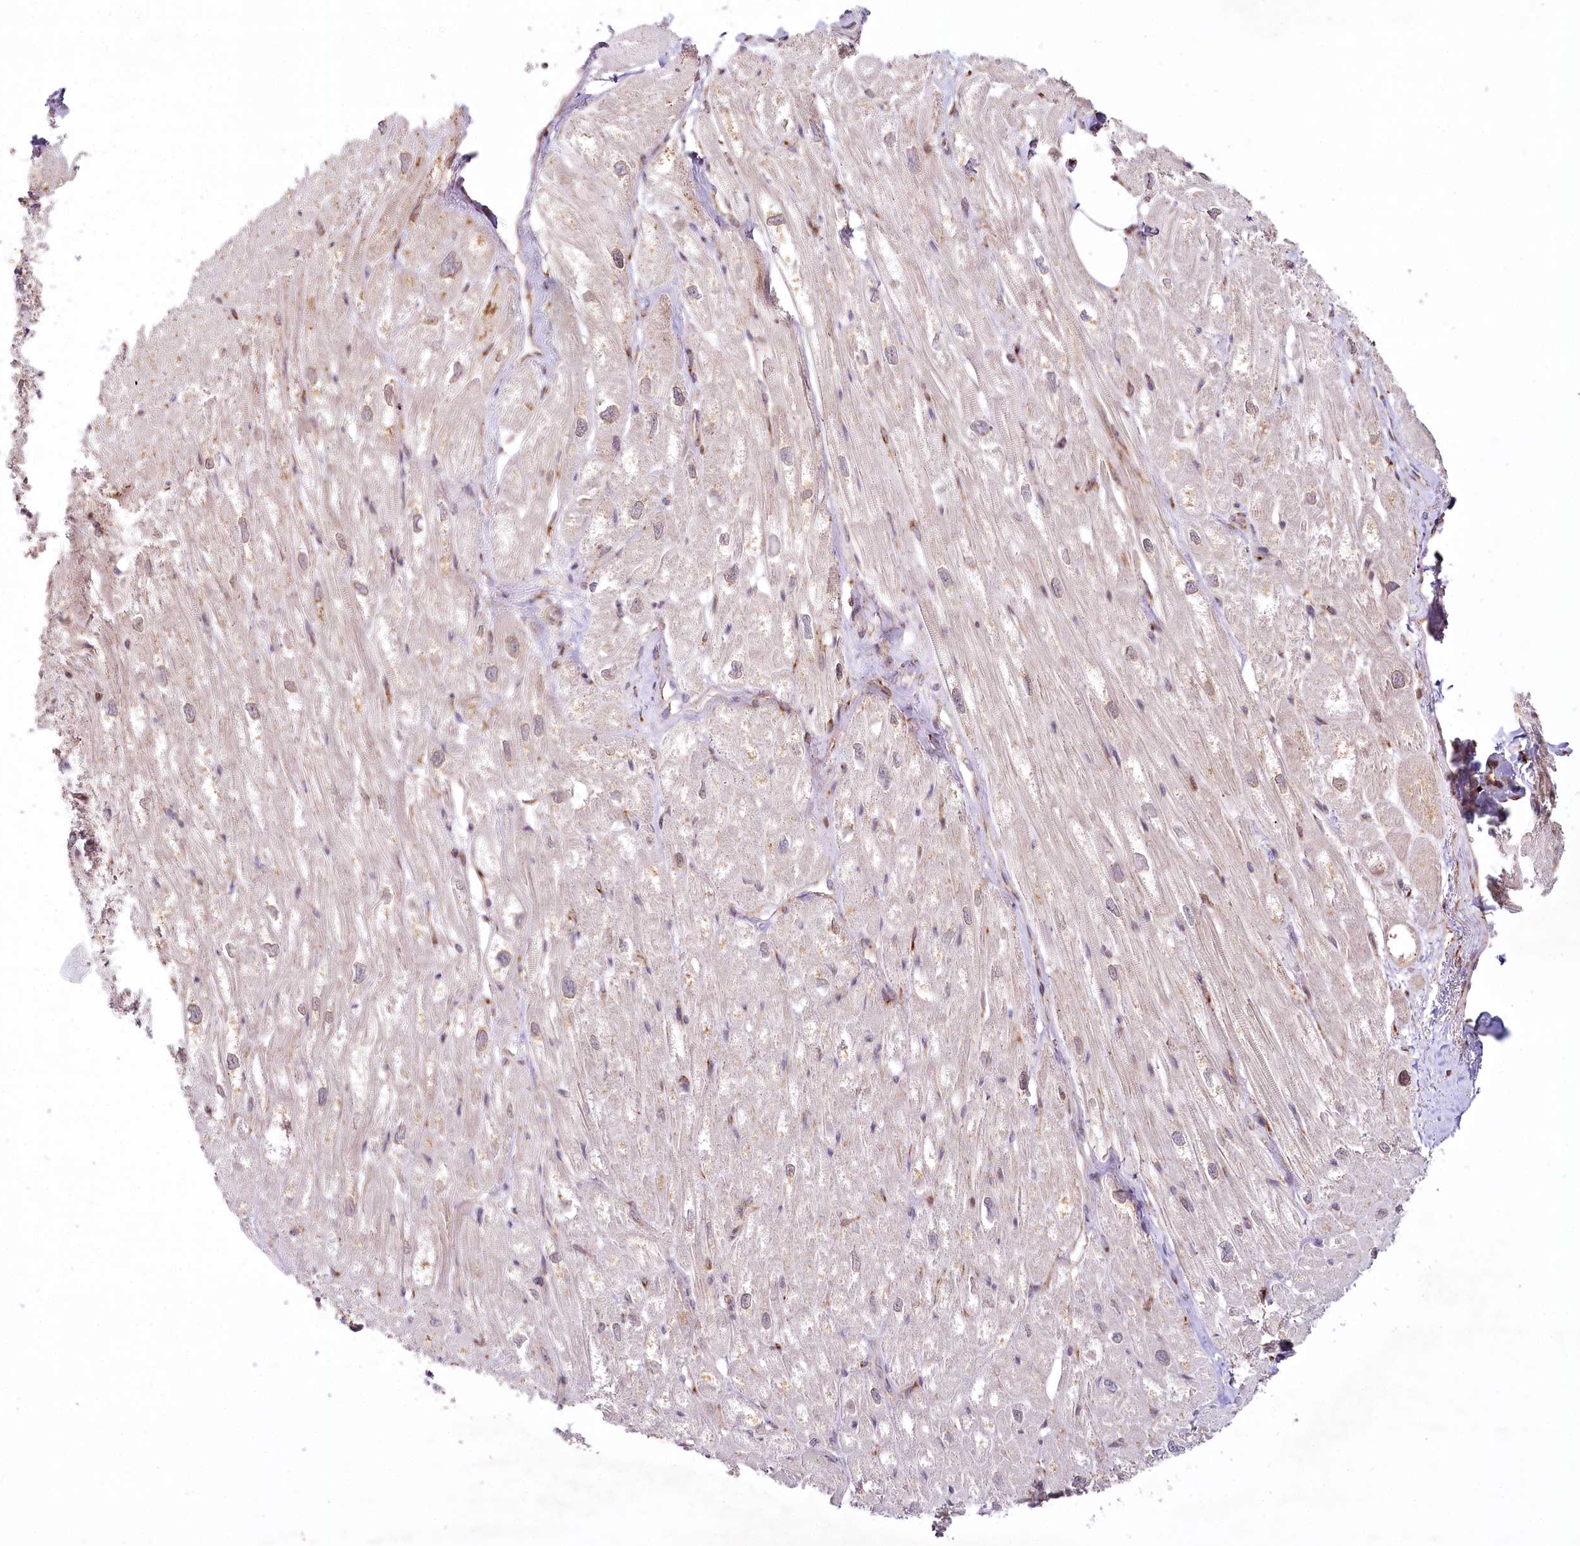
{"staining": {"intensity": "moderate", "quantity": "25%-75%", "location": "cytoplasmic/membranous"}, "tissue": "heart muscle", "cell_type": "Cardiomyocytes", "image_type": "normal", "snomed": [{"axis": "morphology", "description": "Normal tissue, NOS"}, {"axis": "topography", "description": "Heart"}], "caption": "Cardiomyocytes demonstrate medium levels of moderate cytoplasmic/membranous staining in approximately 25%-75% of cells in benign heart muscle. The staining was performed using DAB (3,3'-diaminobenzidine), with brown indicating positive protein expression. Nuclei are stained blue with hematoxylin.", "gene": "COPG1", "patient": {"sex": "male", "age": 50}}